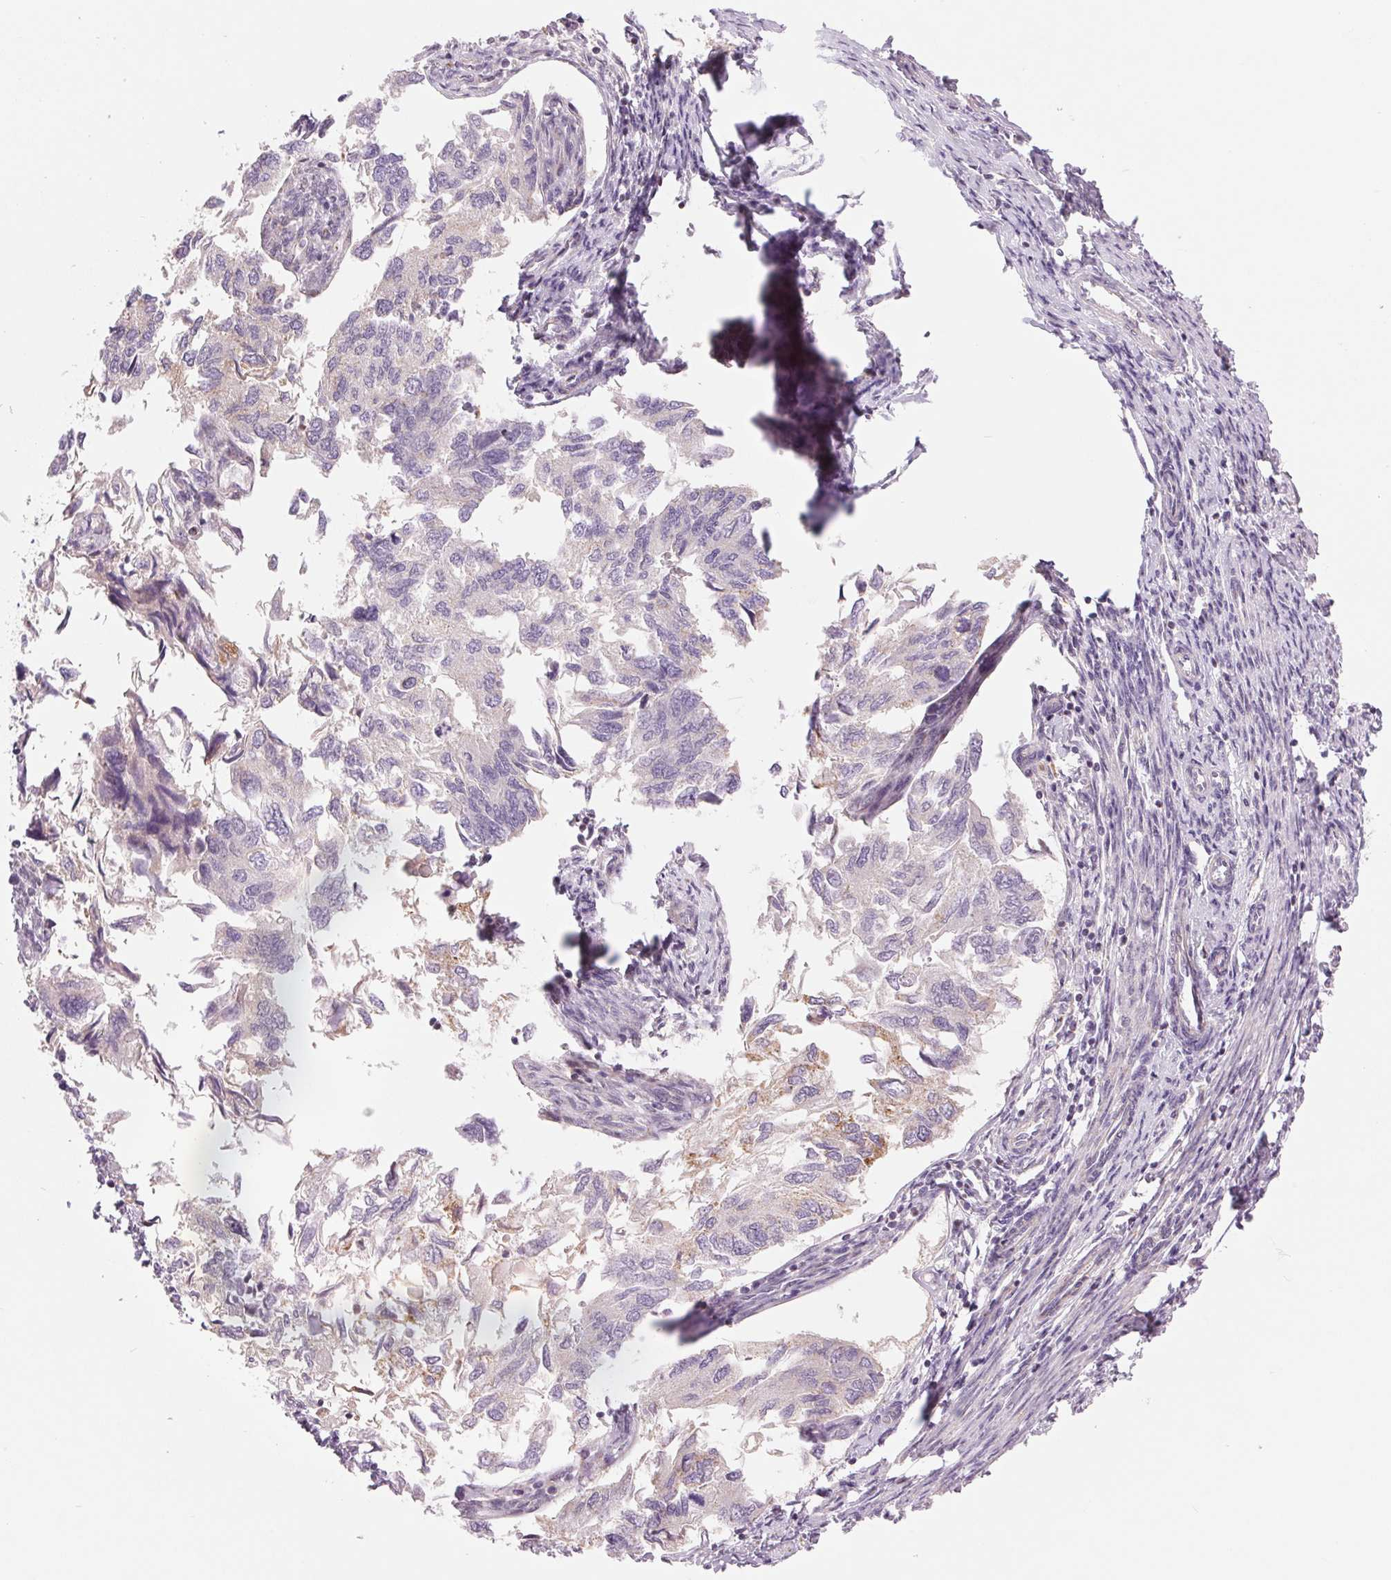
{"staining": {"intensity": "negative", "quantity": "none", "location": "none"}, "tissue": "endometrial cancer", "cell_type": "Tumor cells", "image_type": "cancer", "snomed": [{"axis": "morphology", "description": "Carcinoma, NOS"}, {"axis": "topography", "description": "Uterus"}], "caption": "Immunohistochemistry (IHC) image of neoplastic tissue: human carcinoma (endometrial) stained with DAB demonstrates no significant protein staining in tumor cells.", "gene": "ARHGAP32", "patient": {"sex": "female", "age": 76}}